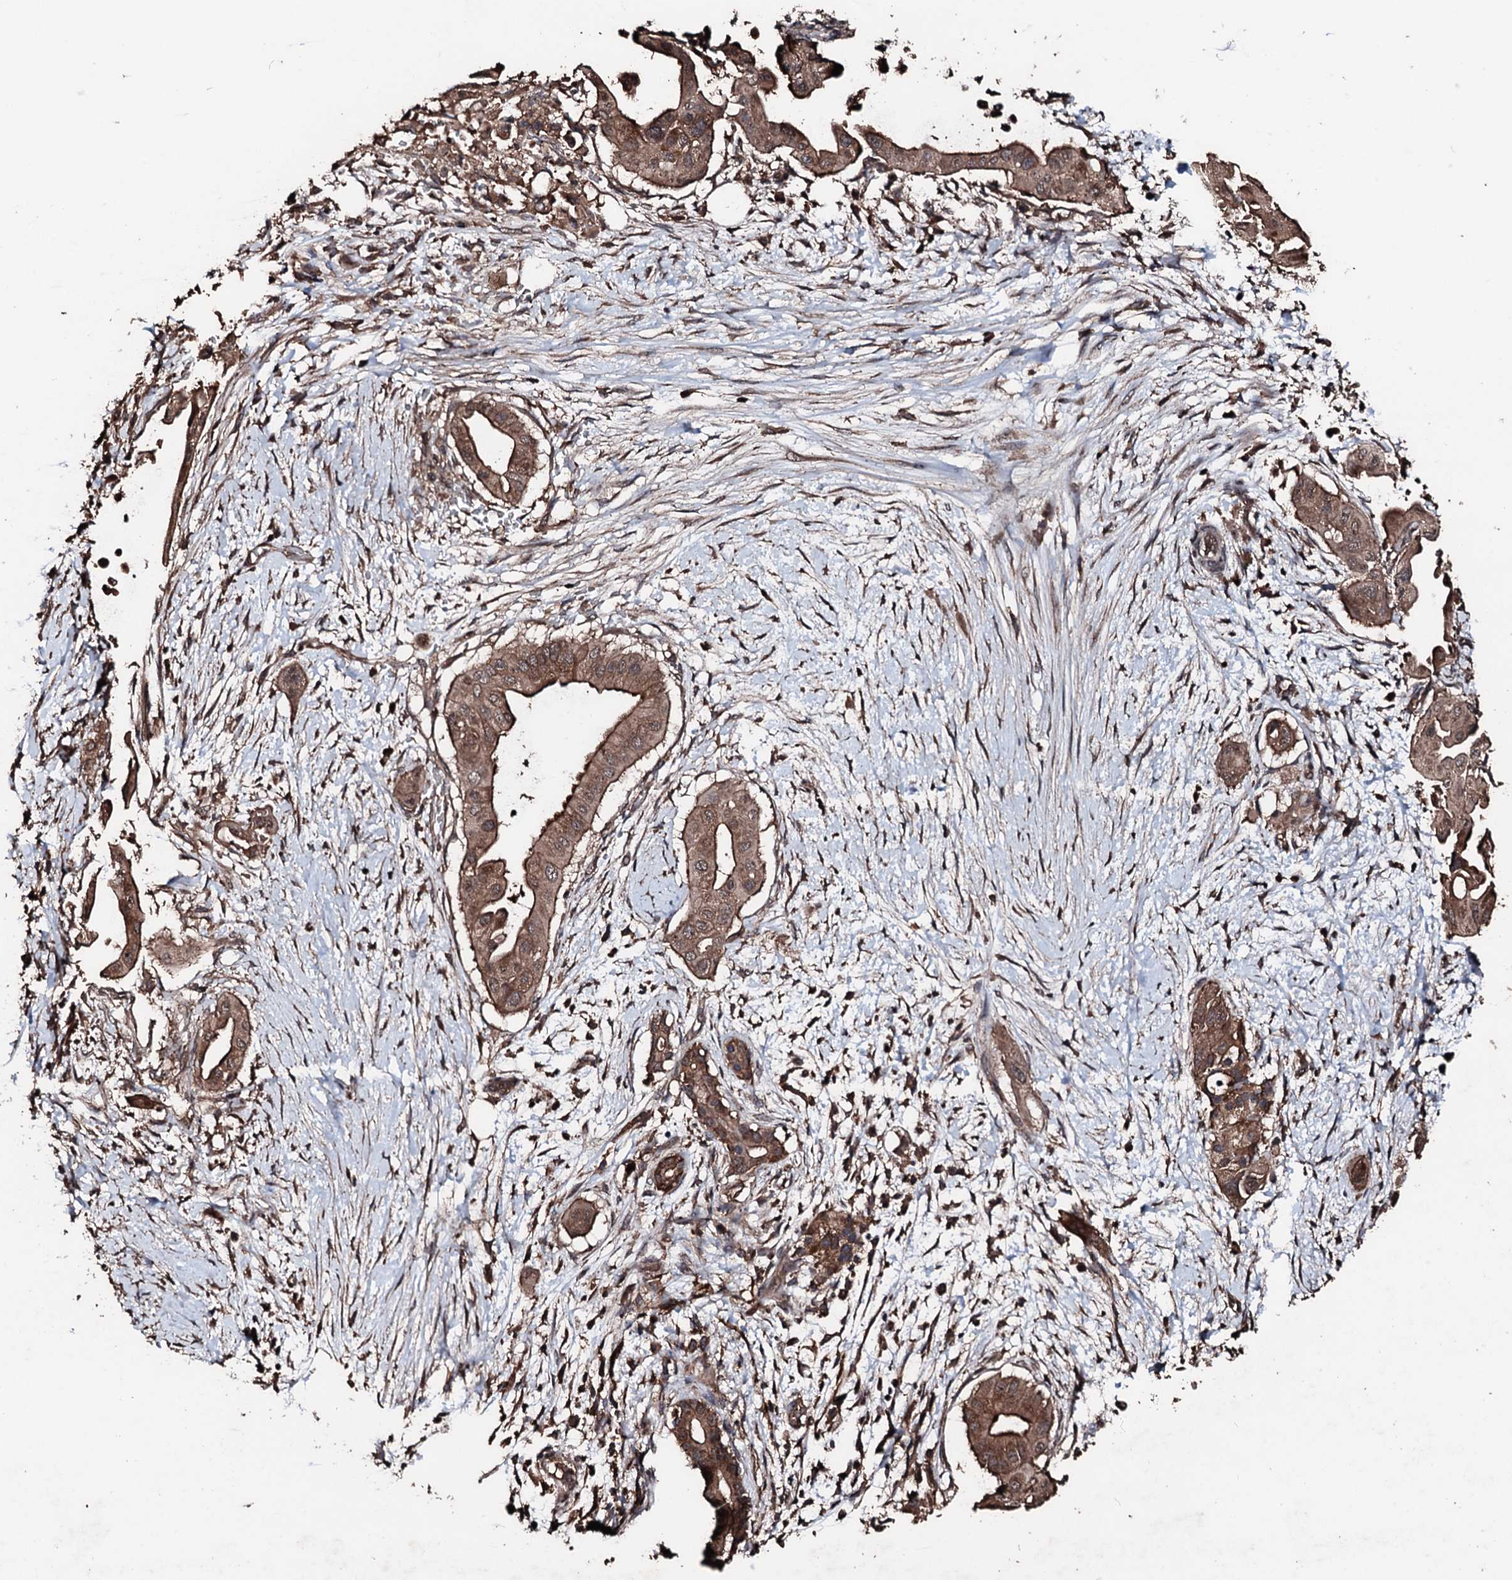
{"staining": {"intensity": "moderate", "quantity": ">75%", "location": "cytoplasmic/membranous"}, "tissue": "pancreatic cancer", "cell_type": "Tumor cells", "image_type": "cancer", "snomed": [{"axis": "morphology", "description": "Adenocarcinoma, NOS"}, {"axis": "topography", "description": "Pancreas"}], "caption": "Pancreatic cancer stained for a protein (brown) reveals moderate cytoplasmic/membranous positive expression in approximately >75% of tumor cells.", "gene": "KIF18A", "patient": {"sex": "male", "age": 68}}